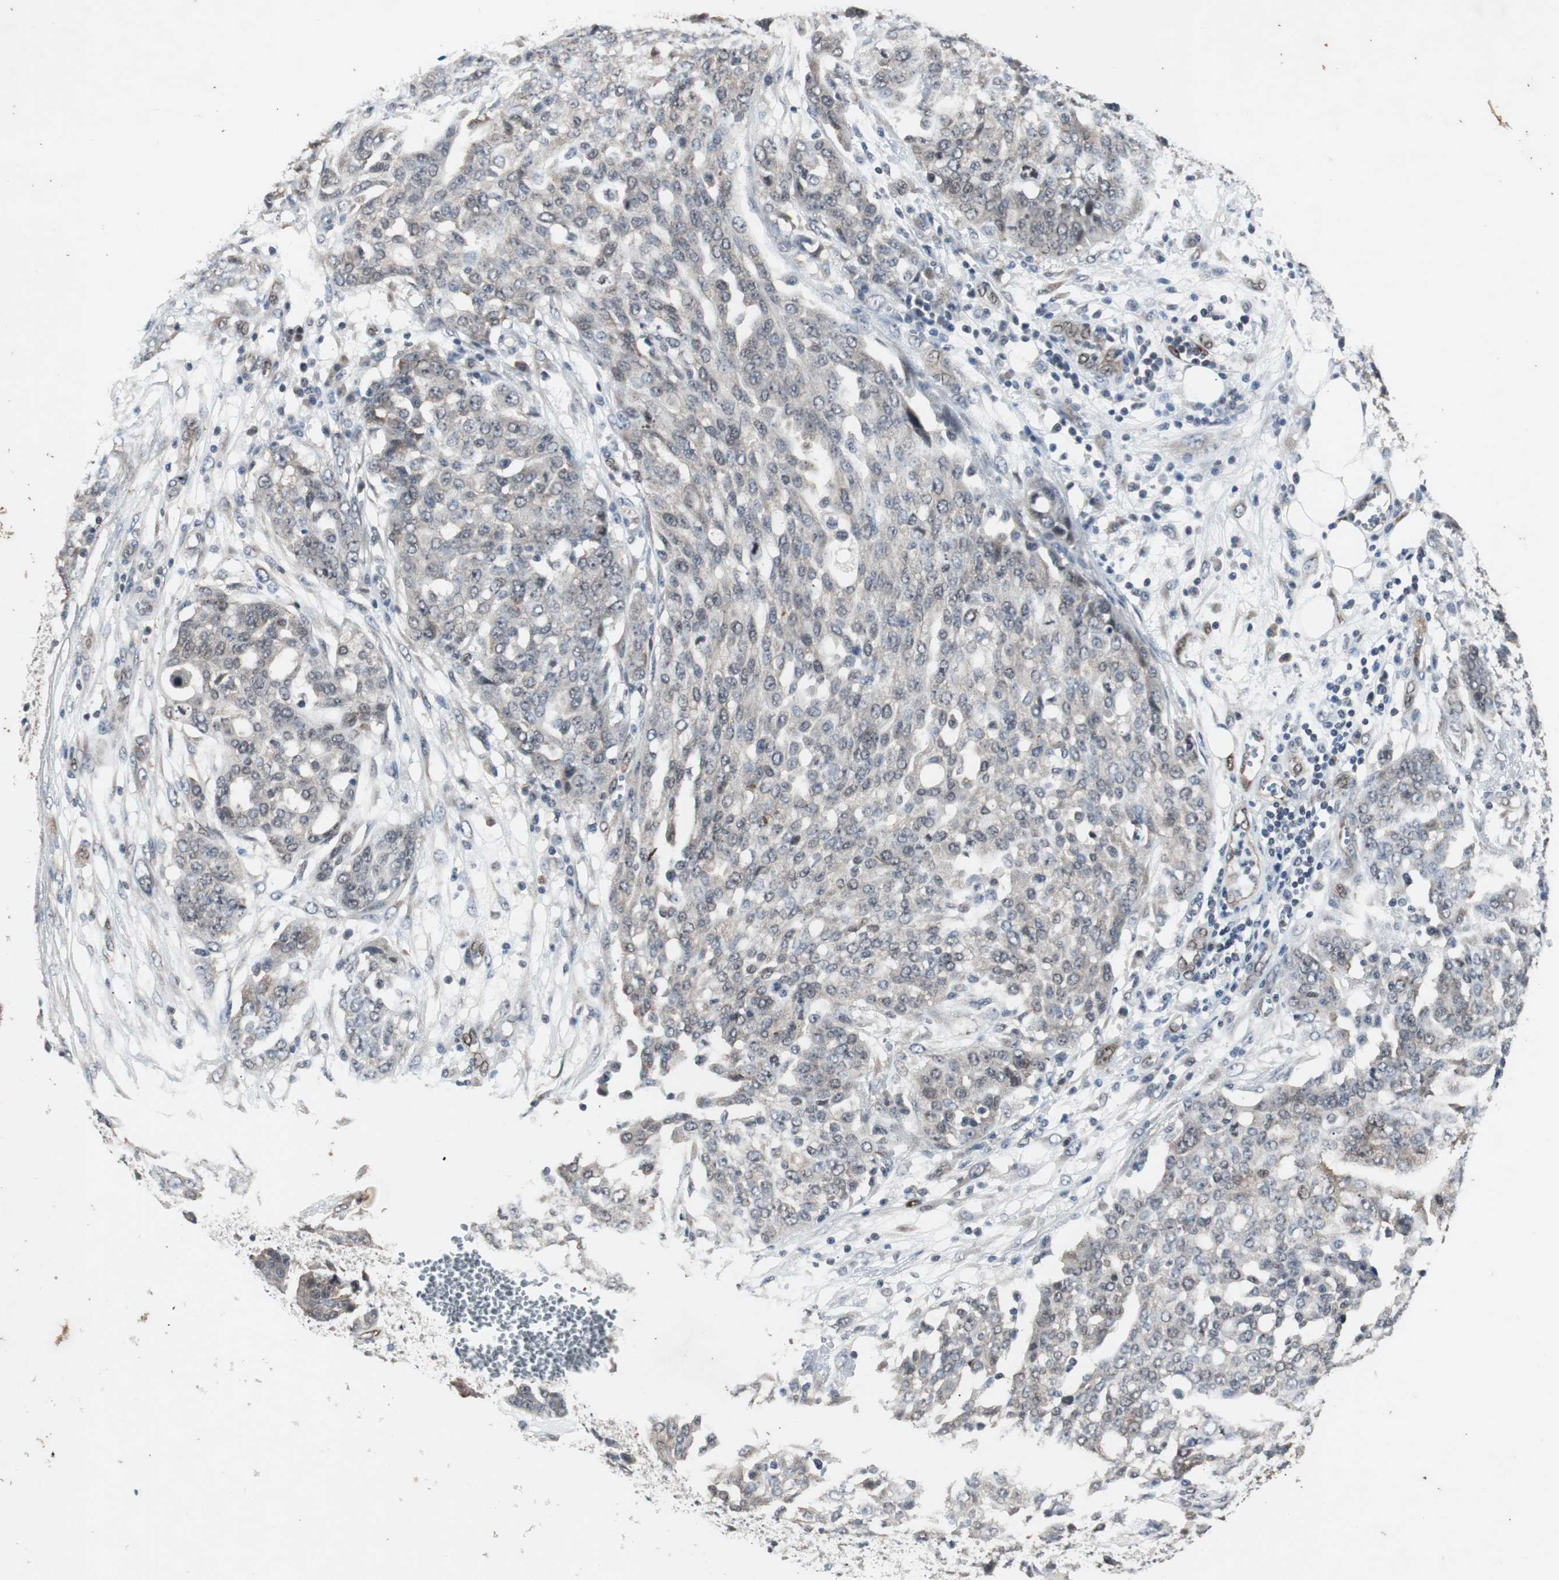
{"staining": {"intensity": "weak", "quantity": "25%-75%", "location": "cytoplasmic/membranous"}, "tissue": "ovarian cancer", "cell_type": "Tumor cells", "image_type": "cancer", "snomed": [{"axis": "morphology", "description": "Cystadenocarcinoma, serous, NOS"}, {"axis": "topography", "description": "Soft tissue"}, {"axis": "topography", "description": "Ovary"}], "caption": "The micrograph displays immunohistochemical staining of ovarian cancer (serous cystadenocarcinoma). There is weak cytoplasmic/membranous staining is identified in about 25%-75% of tumor cells.", "gene": "SMAD1", "patient": {"sex": "female", "age": 57}}